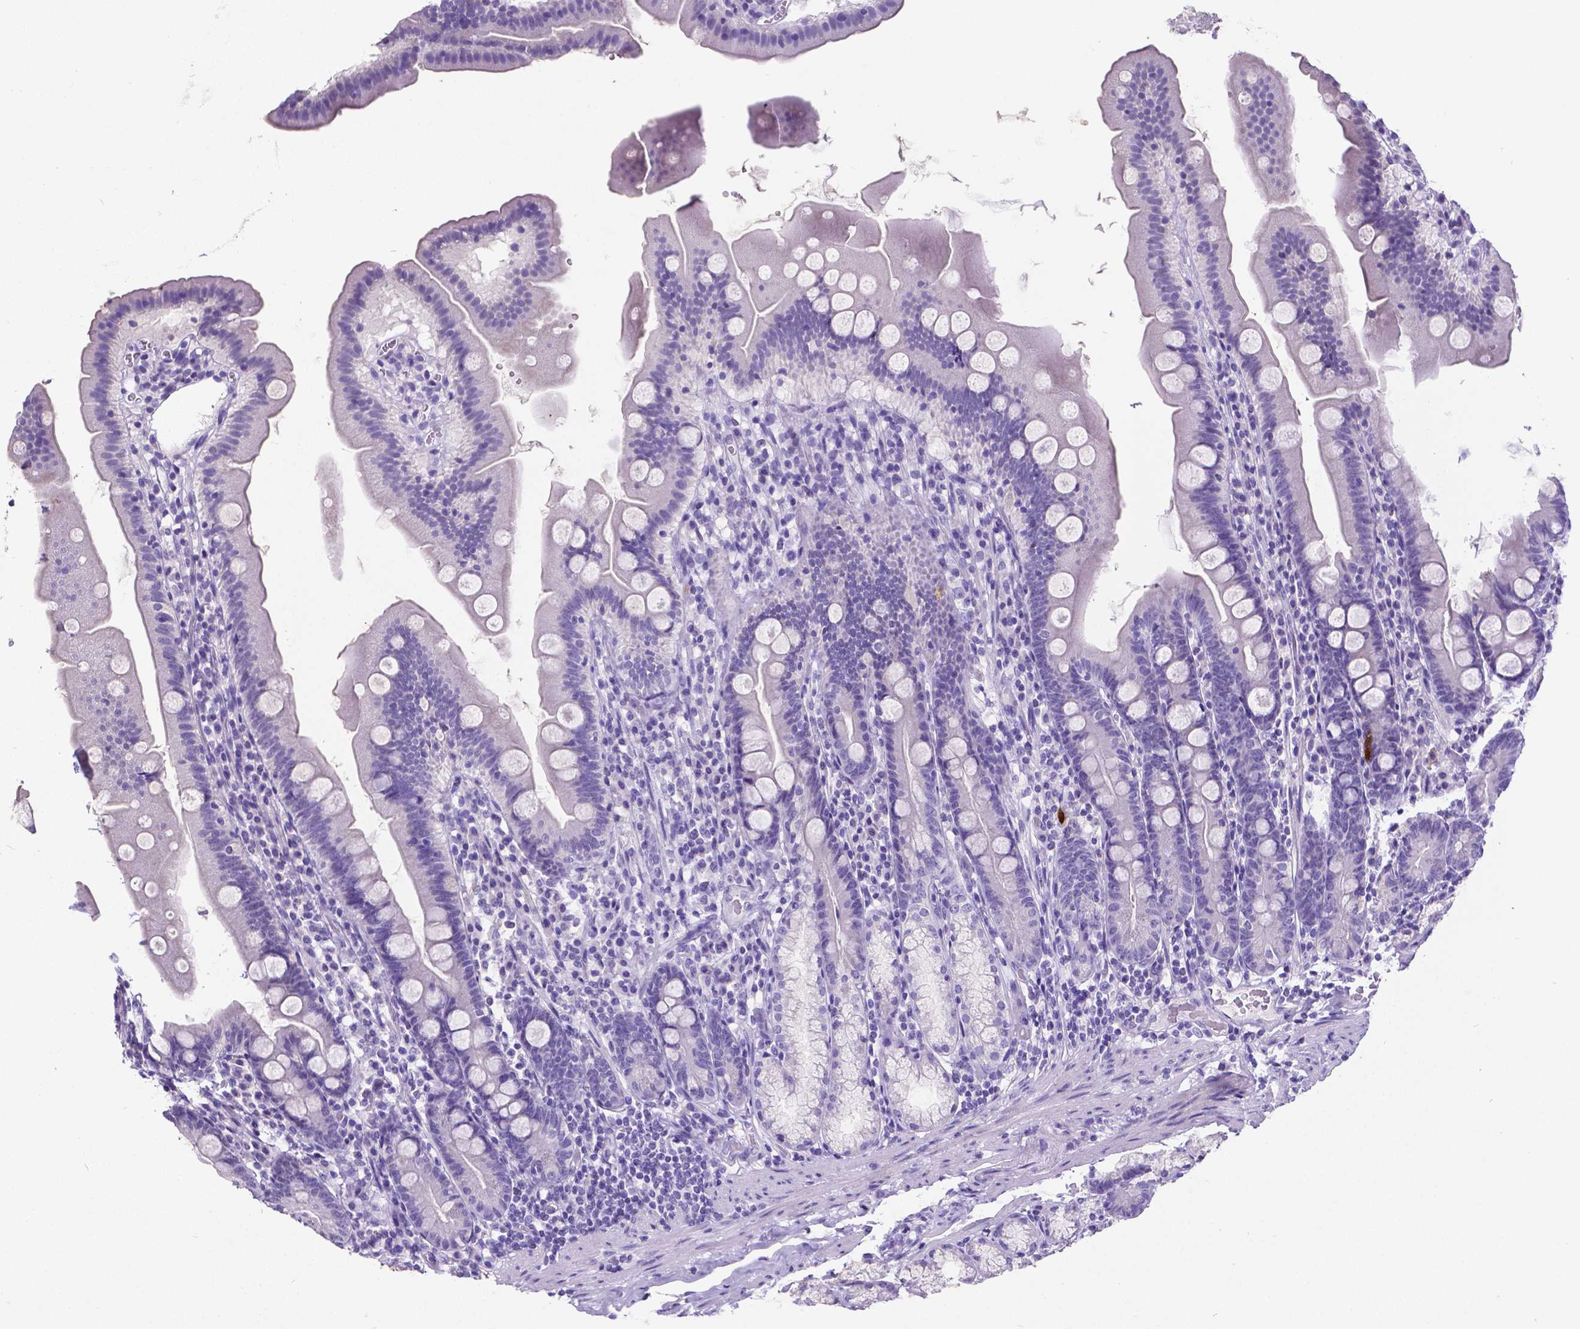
{"staining": {"intensity": "negative", "quantity": "none", "location": "none"}, "tissue": "duodenum", "cell_type": "Glandular cells", "image_type": "normal", "snomed": [{"axis": "morphology", "description": "Normal tissue, NOS"}, {"axis": "topography", "description": "Duodenum"}], "caption": "Immunohistochemical staining of unremarkable human duodenum reveals no significant expression in glandular cells. (Stains: DAB (3,3'-diaminobenzidine) IHC with hematoxylin counter stain, Microscopy: brightfield microscopy at high magnification).", "gene": "SATB2", "patient": {"sex": "female", "age": 67}}